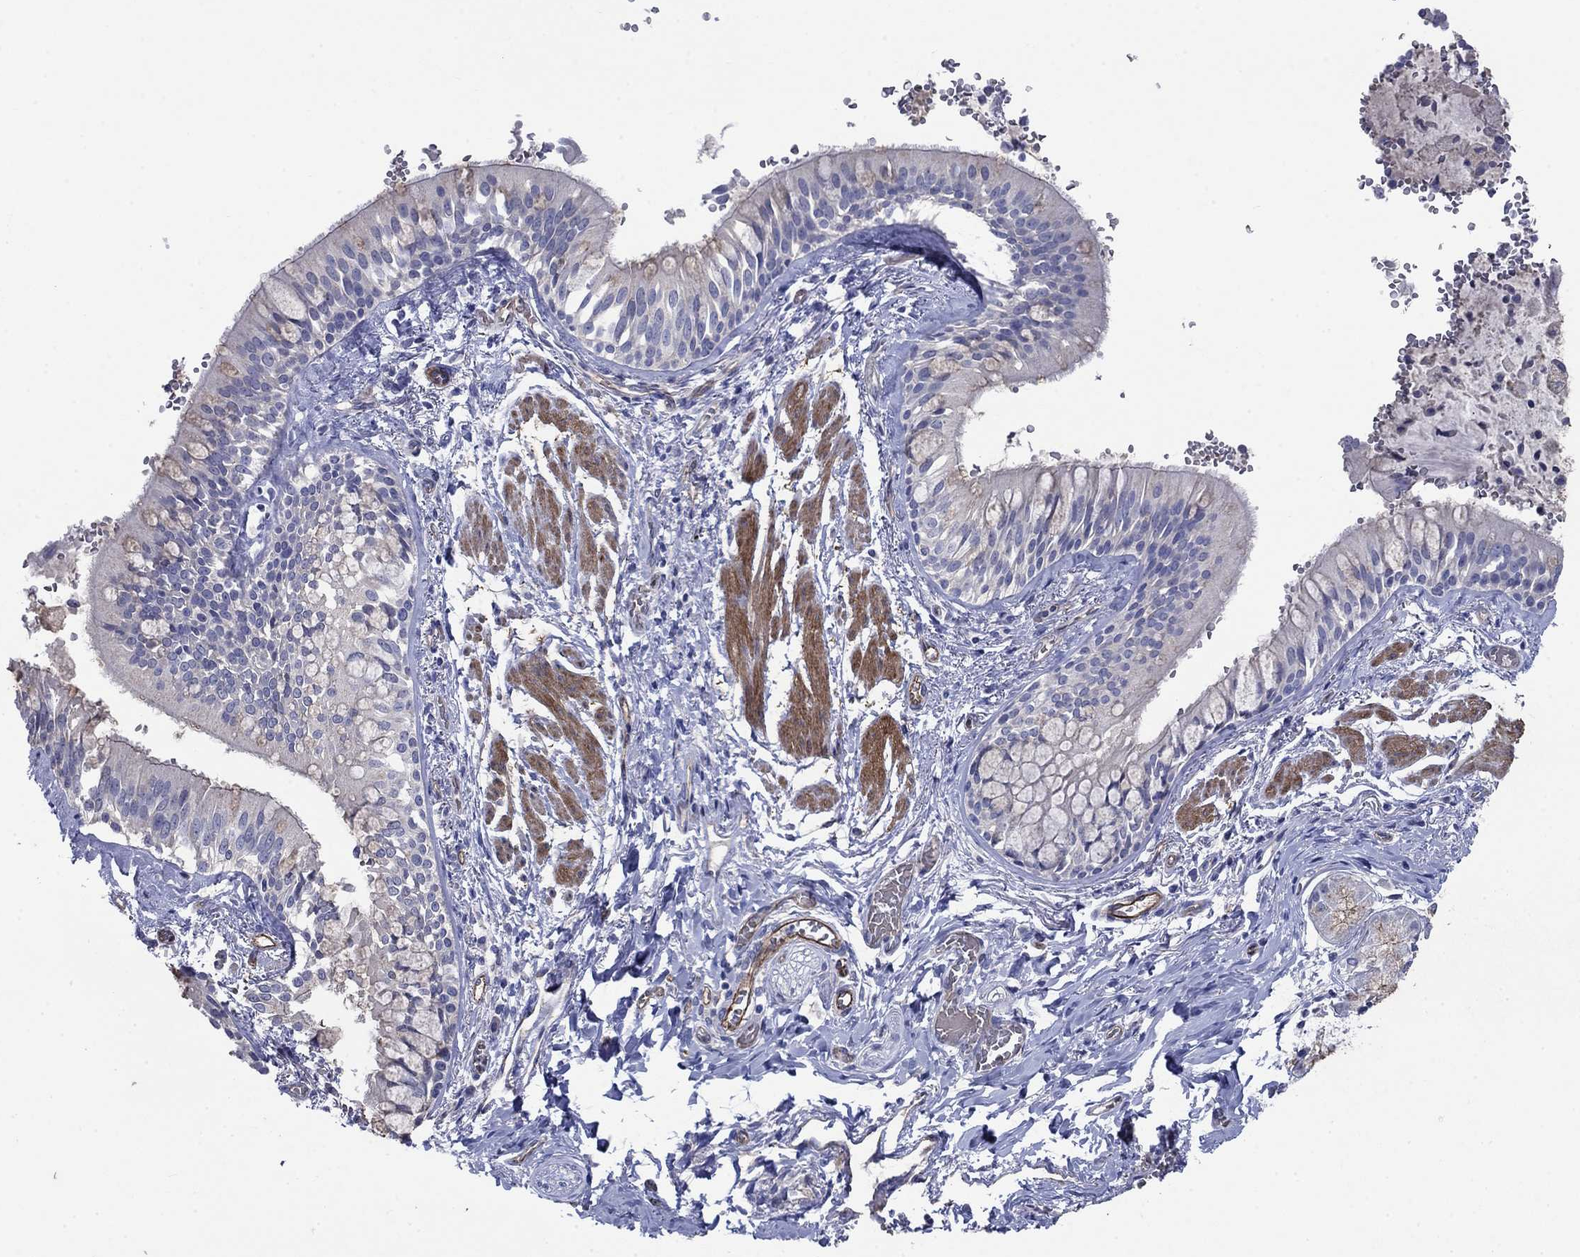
{"staining": {"intensity": "negative", "quantity": "none", "location": "none"}, "tissue": "bronchus", "cell_type": "Respiratory epithelial cells", "image_type": "normal", "snomed": [{"axis": "morphology", "description": "Normal tissue, NOS"}, {"axis": "topography", "description": "Bronchus"}, {"axis": "topography", "description": "Lung"}], "caption": "DAB immunohistochemical staining of benign bronchus reveals no significant staining in respiratory epithelial cells.", "gene": "FLNC", "patient": {"sex": "female", "age": 57}}